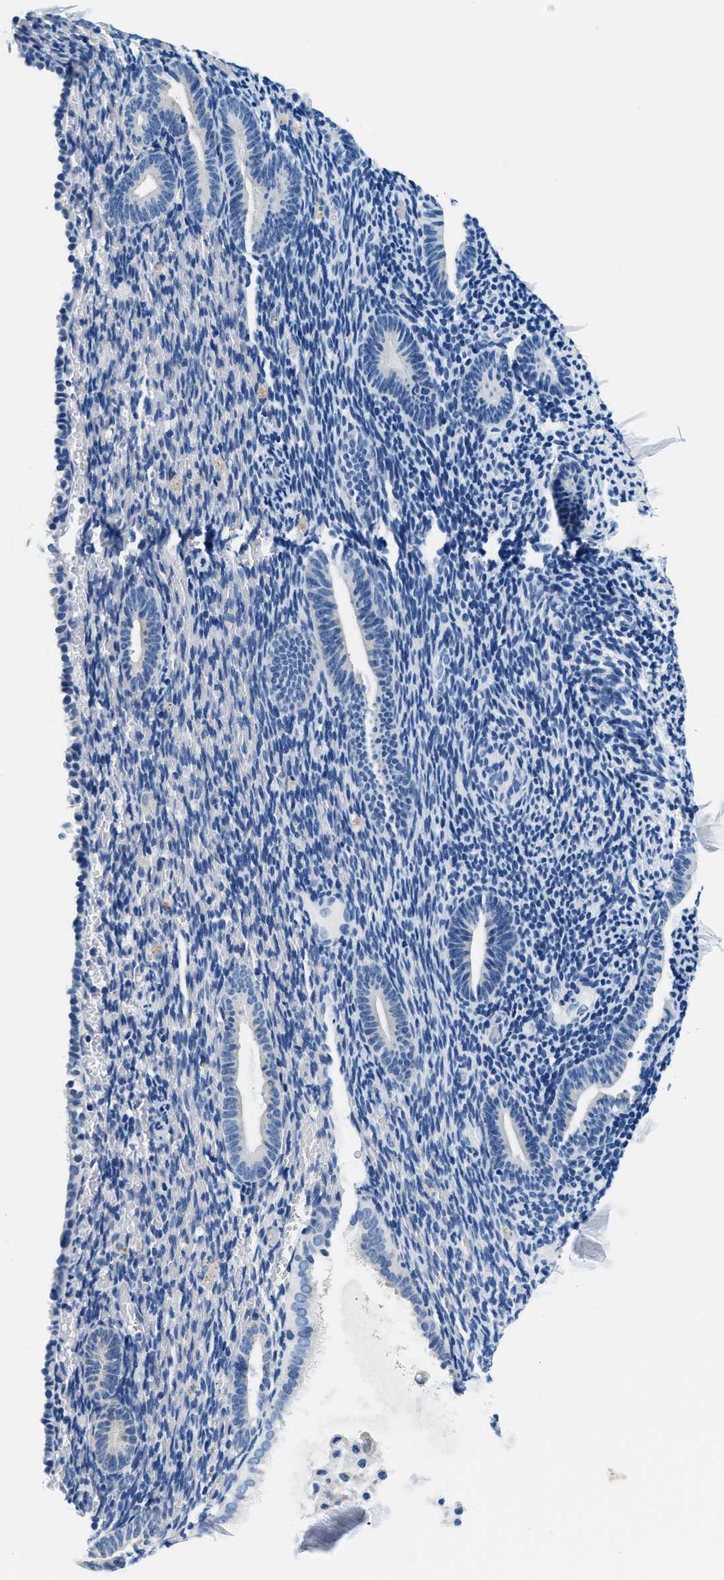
{"staining": {"intensity": "negative", "quantity": "none", "location": "none"}, "tissue": "endometrium", "cell_type": "Cells in endometrial stroma", "image_type": "normal", "snomed": [{"axis": "morphology", "description": "Normal tissue, NOS"}, {"axis": "topography", "description": "Endometrium"}], "caption": "Human endometrium stained for a protein using IHC reveals no expression in cells in endometrial stroma.", "gene": "GSTM3", "patient": {"sex": "female", "age": 51}}